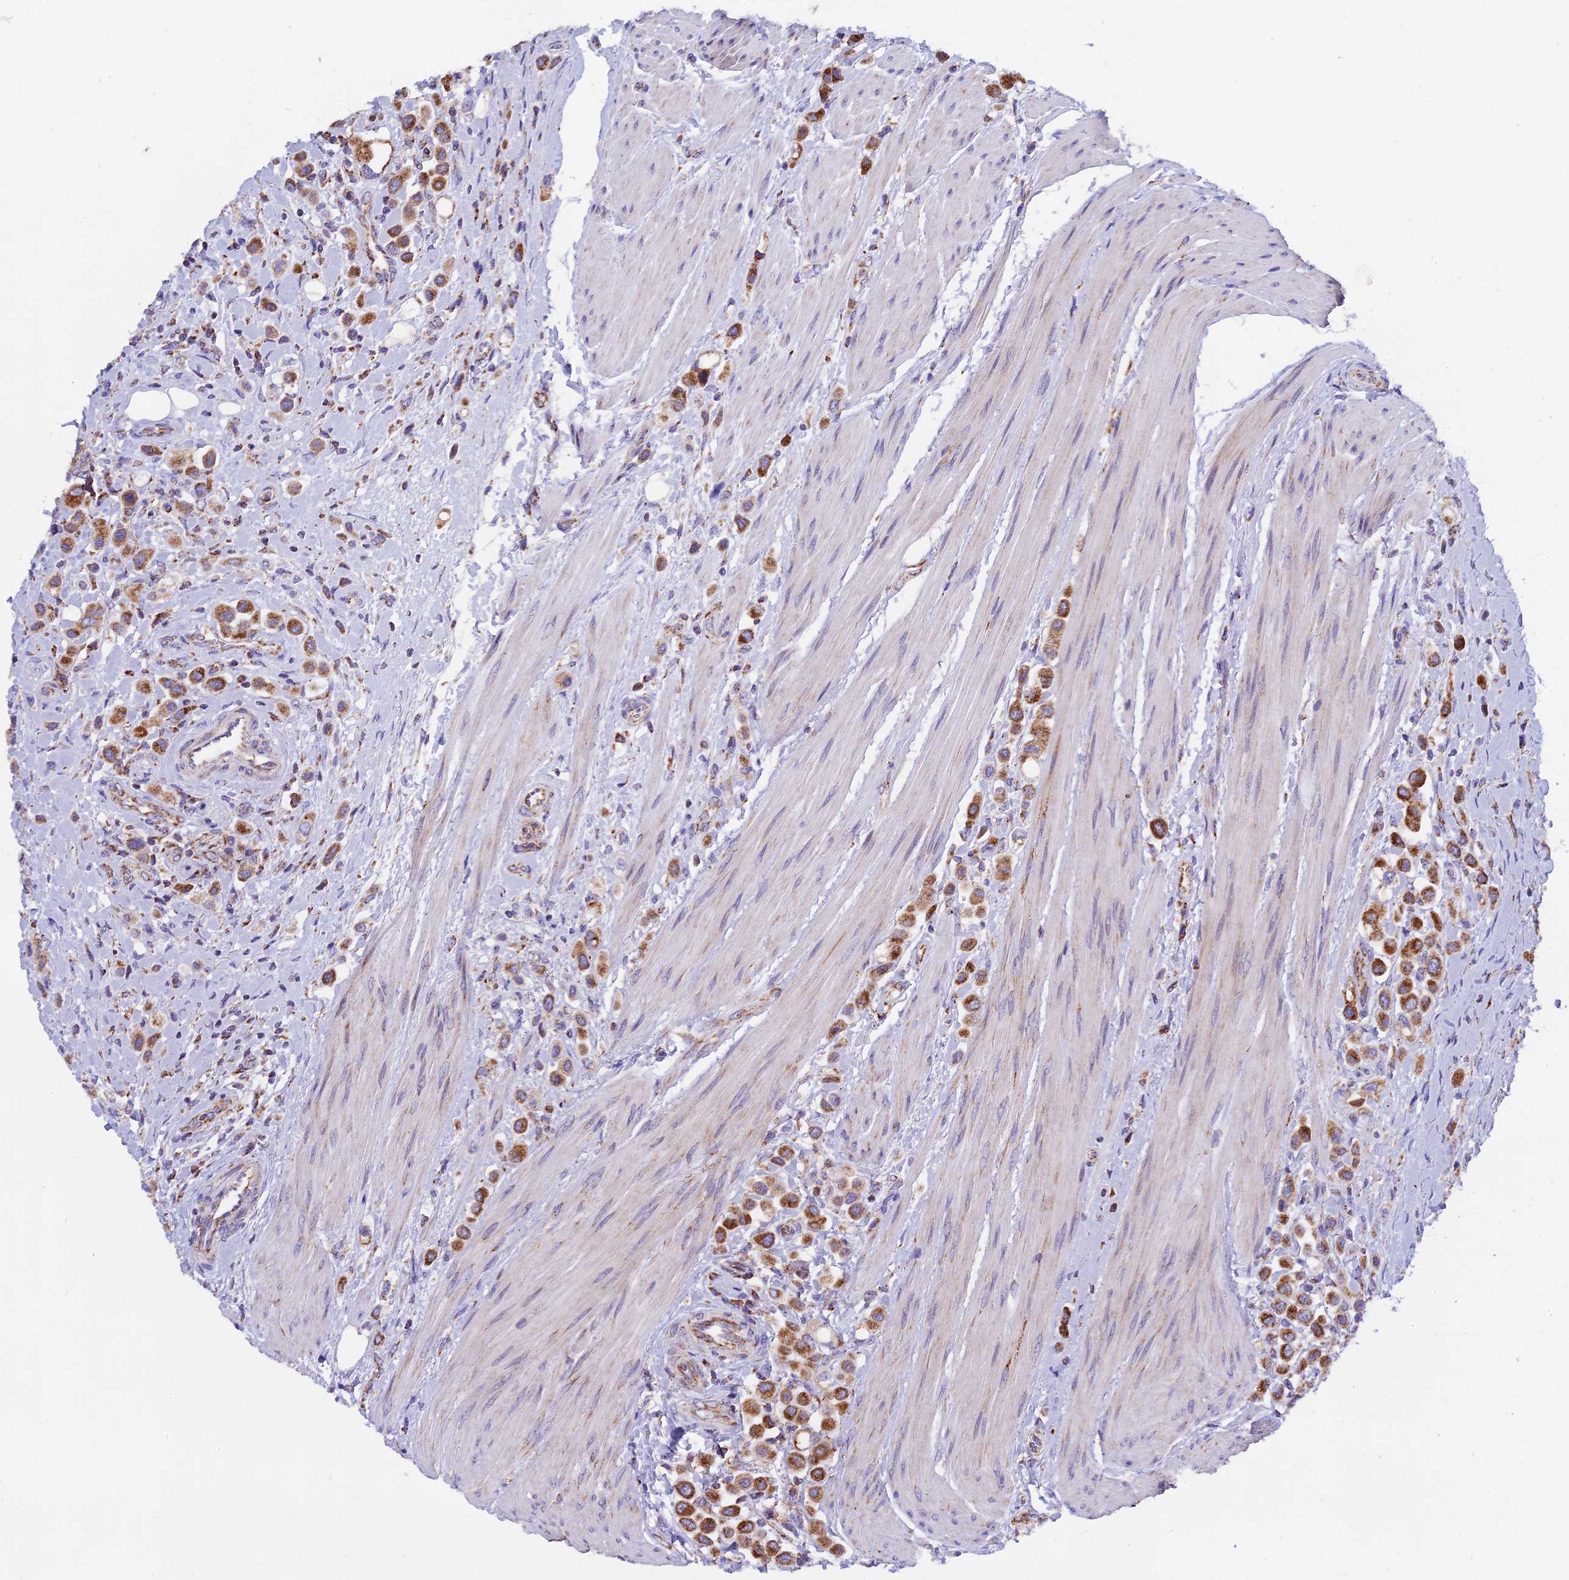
{"staining": {"intensity": "strong", "quantity": ">75%", "location": "cytoplasmic/membranous"}, "tissue": "urothelial cancer", "cell_type": "Tumor cells", "image_type": "cancer", "snomed": [{"axis": "morphology", "description": "Urothelial carcinoma, High grade"}, {"axis": "topography", "description": "Urinary bladder"}], "caption": "IHC of urothelial cancer shows high levels of strong cytoplasmic/membranous staining in about >75% of tumor cells. (DAB IHC with brightfield microscopy, high magnification).", "gene": "MRPS34", "patient": {"sex": "male", "age": 50}}